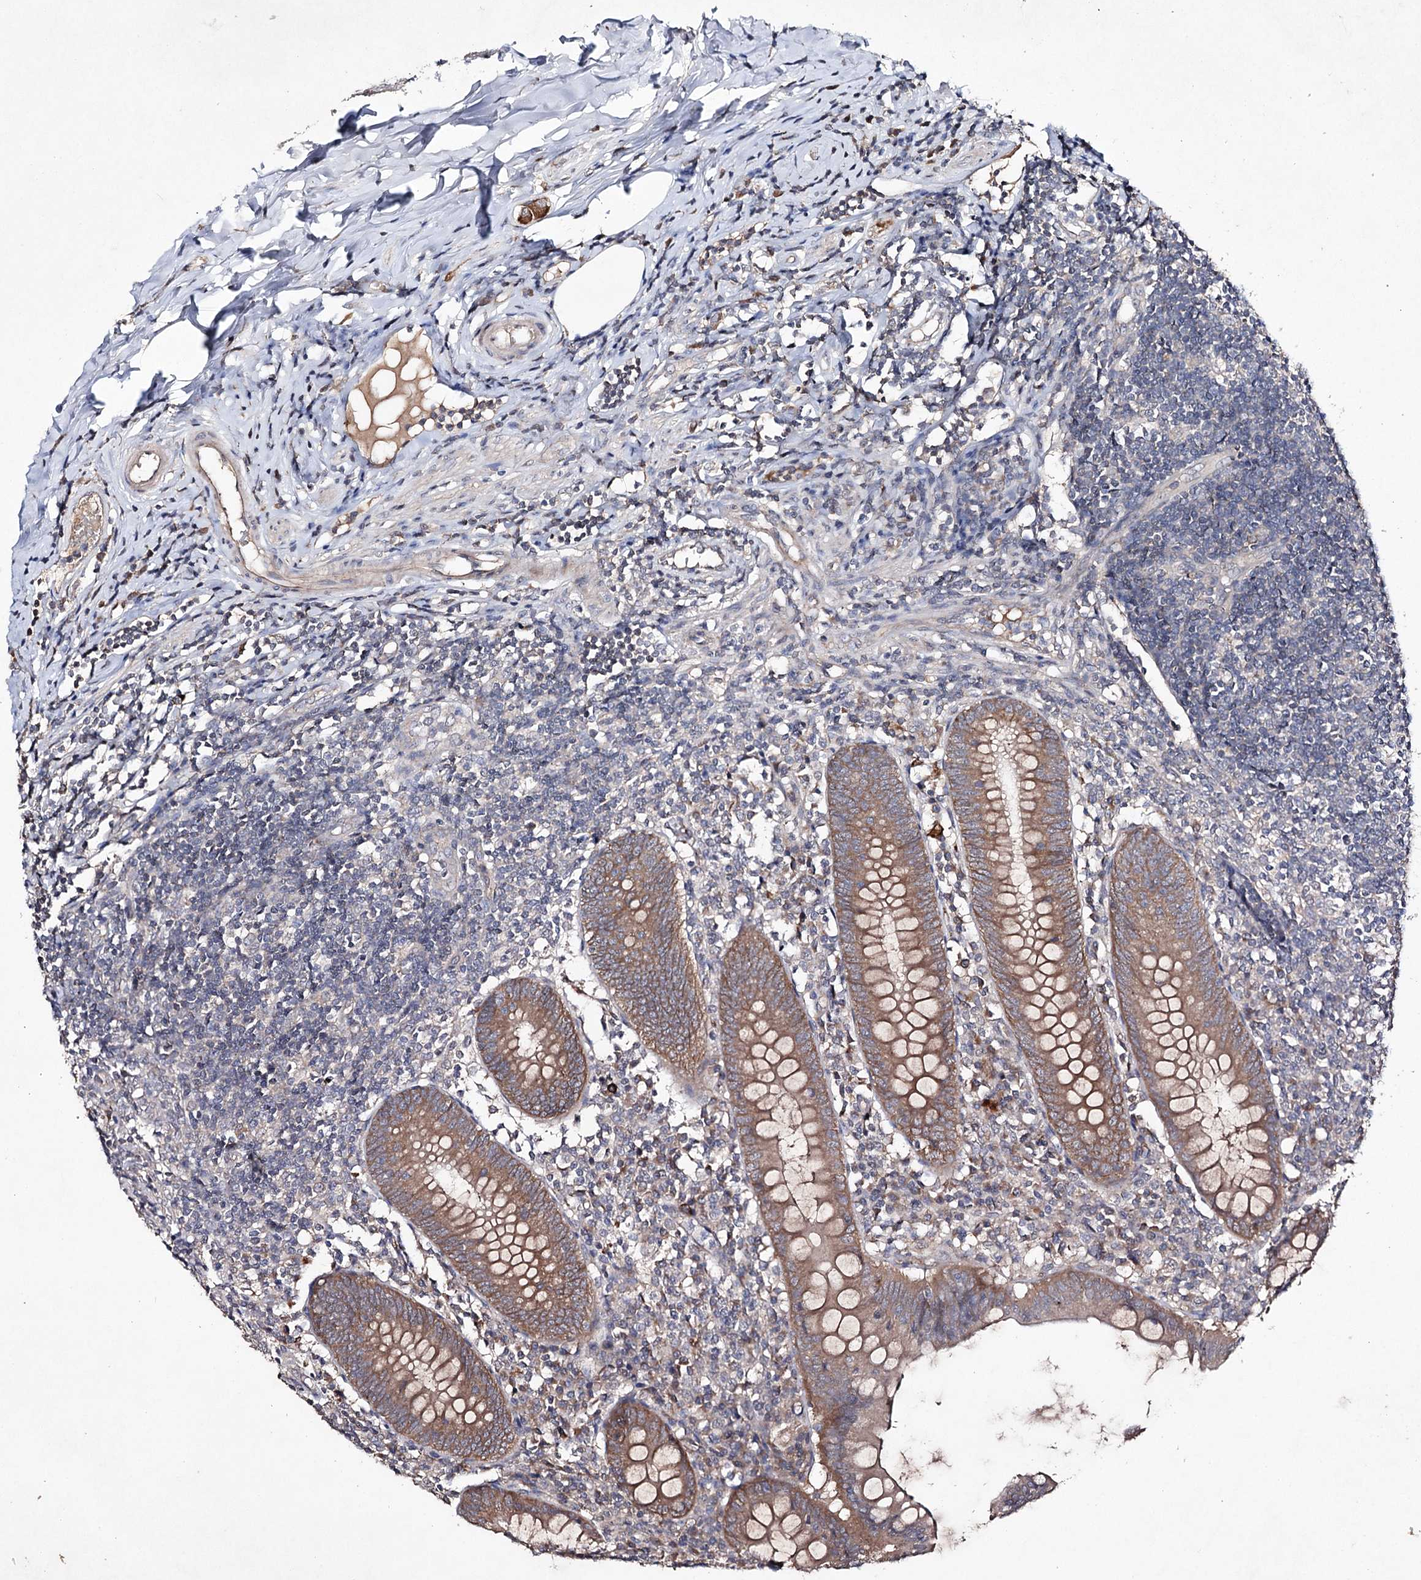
{"staining": {"intensity": "moderate", "quantity": ">75%", "location": "cytoplasmic/membranous"}, "tissue": "appendix", "cell_type": "Glandular cells", "image_type": "normal", "snomed": [{"axis": "morphology", "description": "Normal tissue, NOS"}, {"axis": "topography", "description": "Appendix"}], "caption": "IHC (DAB (3,3'-diaminobenzidine)) staining of normal appendix reveals moderate cytoplasmic/membranous protein expression in about >75% of glandular cells. IHC stains the protein of interest in brown and the nuclei are stained blue.", "gene": "SEMA4G", "patient": {"sex": "female", "age": 54}}